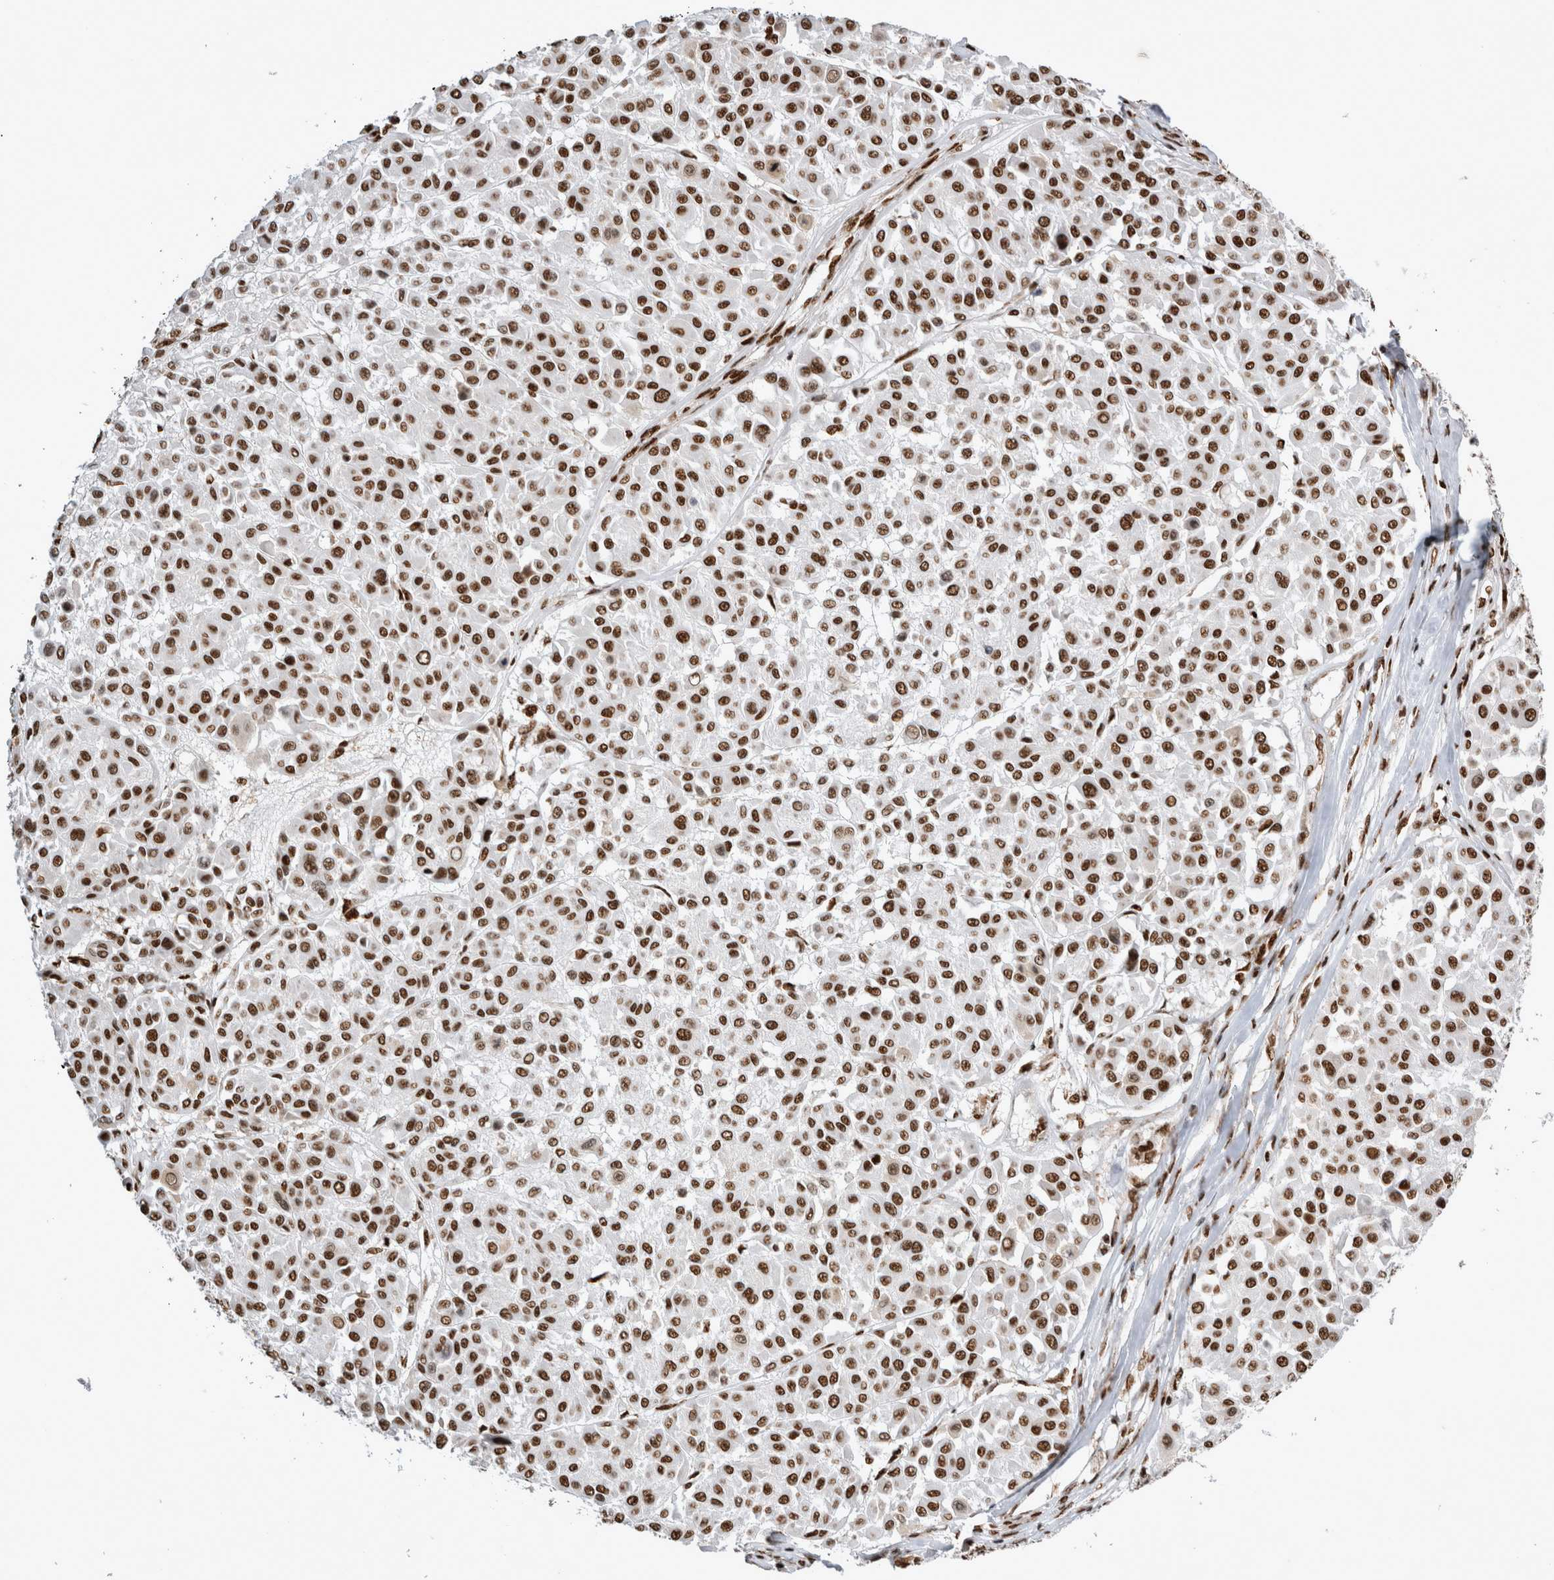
{"staining": {"intensity": "strong", "quantity": ">75%", "location": "nuclear"}, "tissue": "melanoma", "cell_type": "Tumor cells", "image_type": "cancer", "snomed": [{"axis": "morphology", "description": "Malignant melanoma, Metastatic site"}, {"axis": "topography", "description": "Soft tissue"}], "caption": "IHC histopathology image of neoplastic tissue: human malignant melanoma (metastatic site) stained using immunohistochemistry (IHC) displays high levels of strong protein expression localized specifically in the nuclear of tumor cells, appearing as a nuclear brown color.", "gene": "EYA2", "patient": {"sex": "male", "age": 41}}